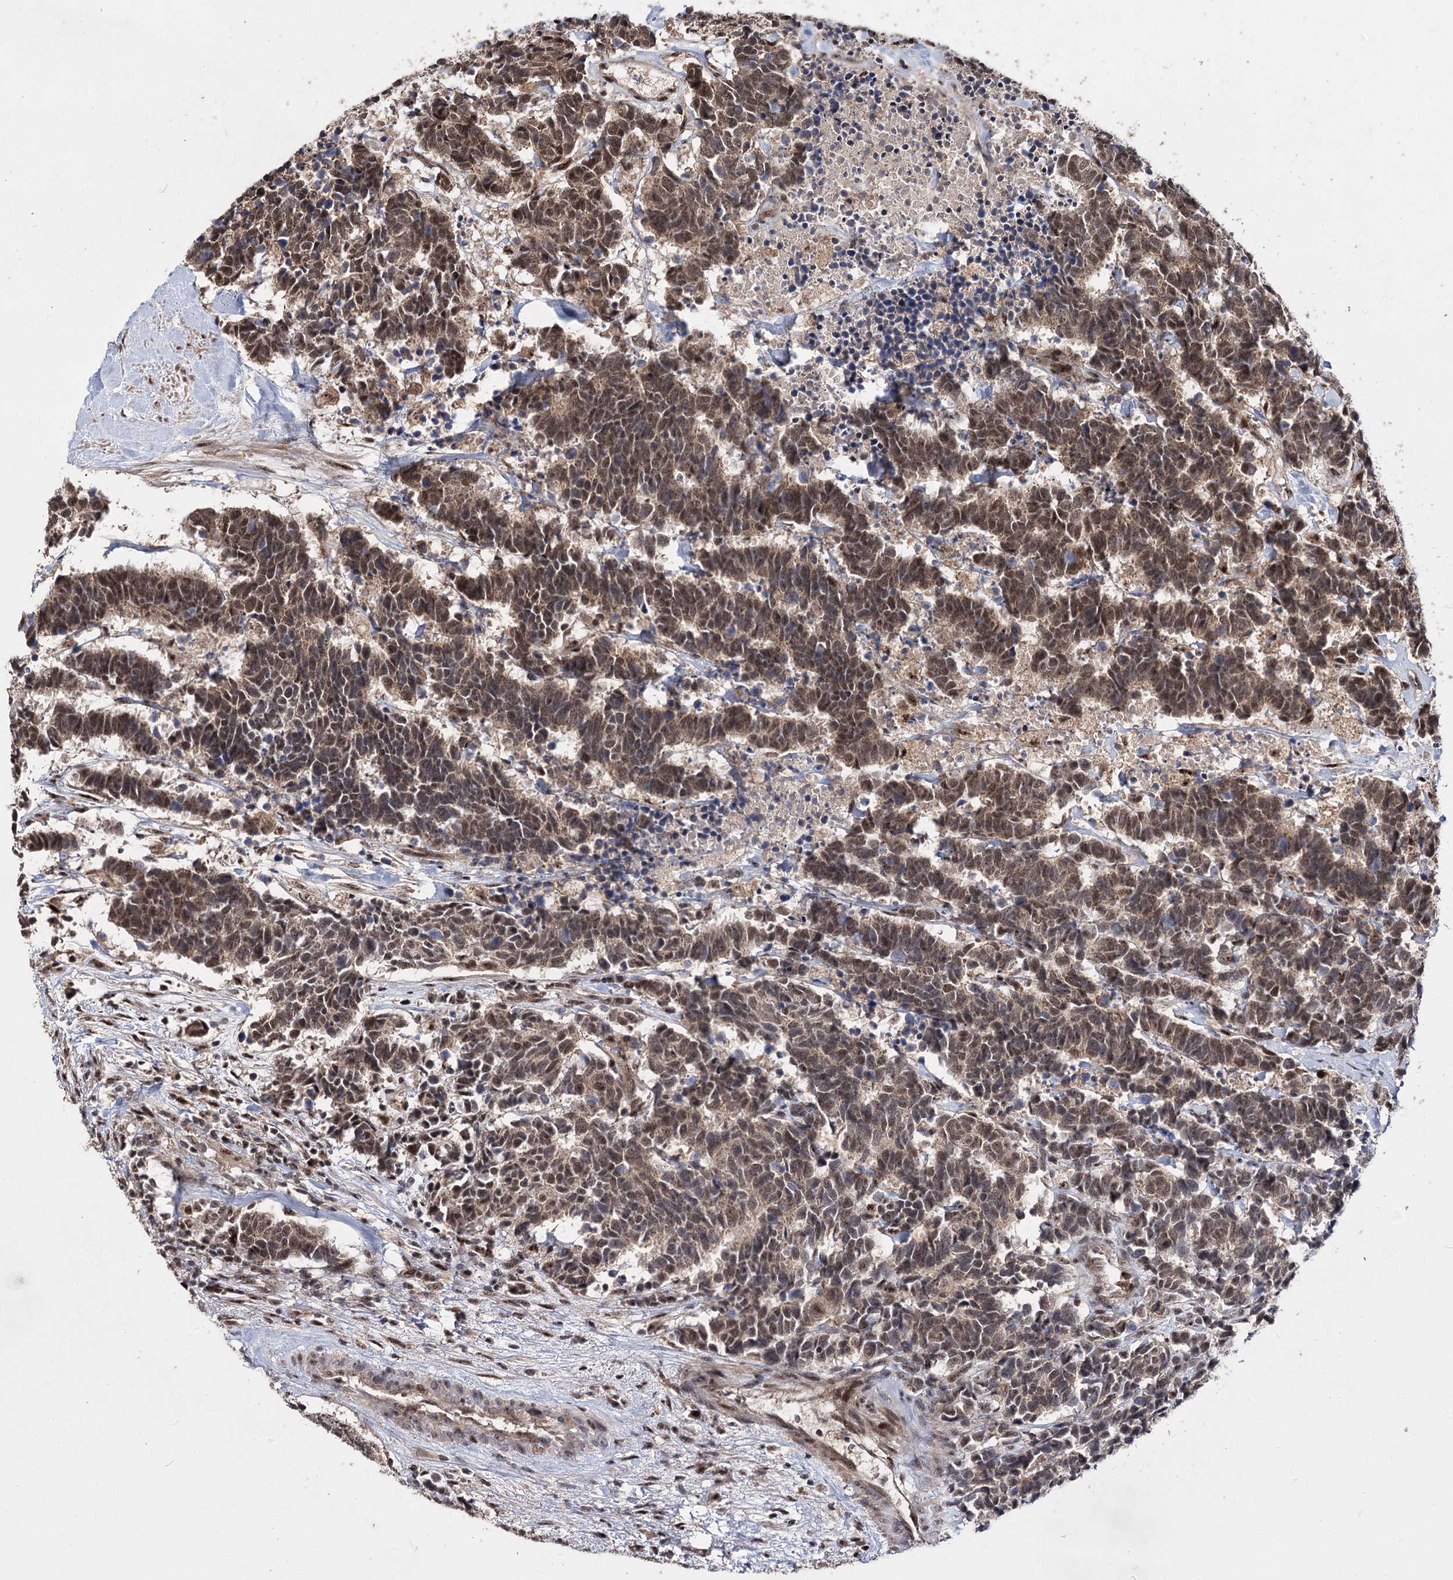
{"staining": {"intensity": "moderate", "quantity": ">75%", "location": "cytoplasmic/membranous,nuclear"}, "tissue": "carcinoid", "cell_type": "Tumor cells", "image_type": "cancer", "snomed": [{"axis": "morphology", "description": "Carcinoma, NOS"}, {"axis": "morphology", "description": "Carcinoid, malignant, NOS"}, {"axis": "topography", "description": "Urinary bladder"}], "caption": "Tumor cells reveal medium levels of moderate cytoplasmic/membranous and nuclear expression in approximately >75% of cells in malignant carcinoid. (DAB IHC with brightfield microscopy, high magnification).", "gene": "MKNK2", "patient": {"sex": "male", "age": 57}}